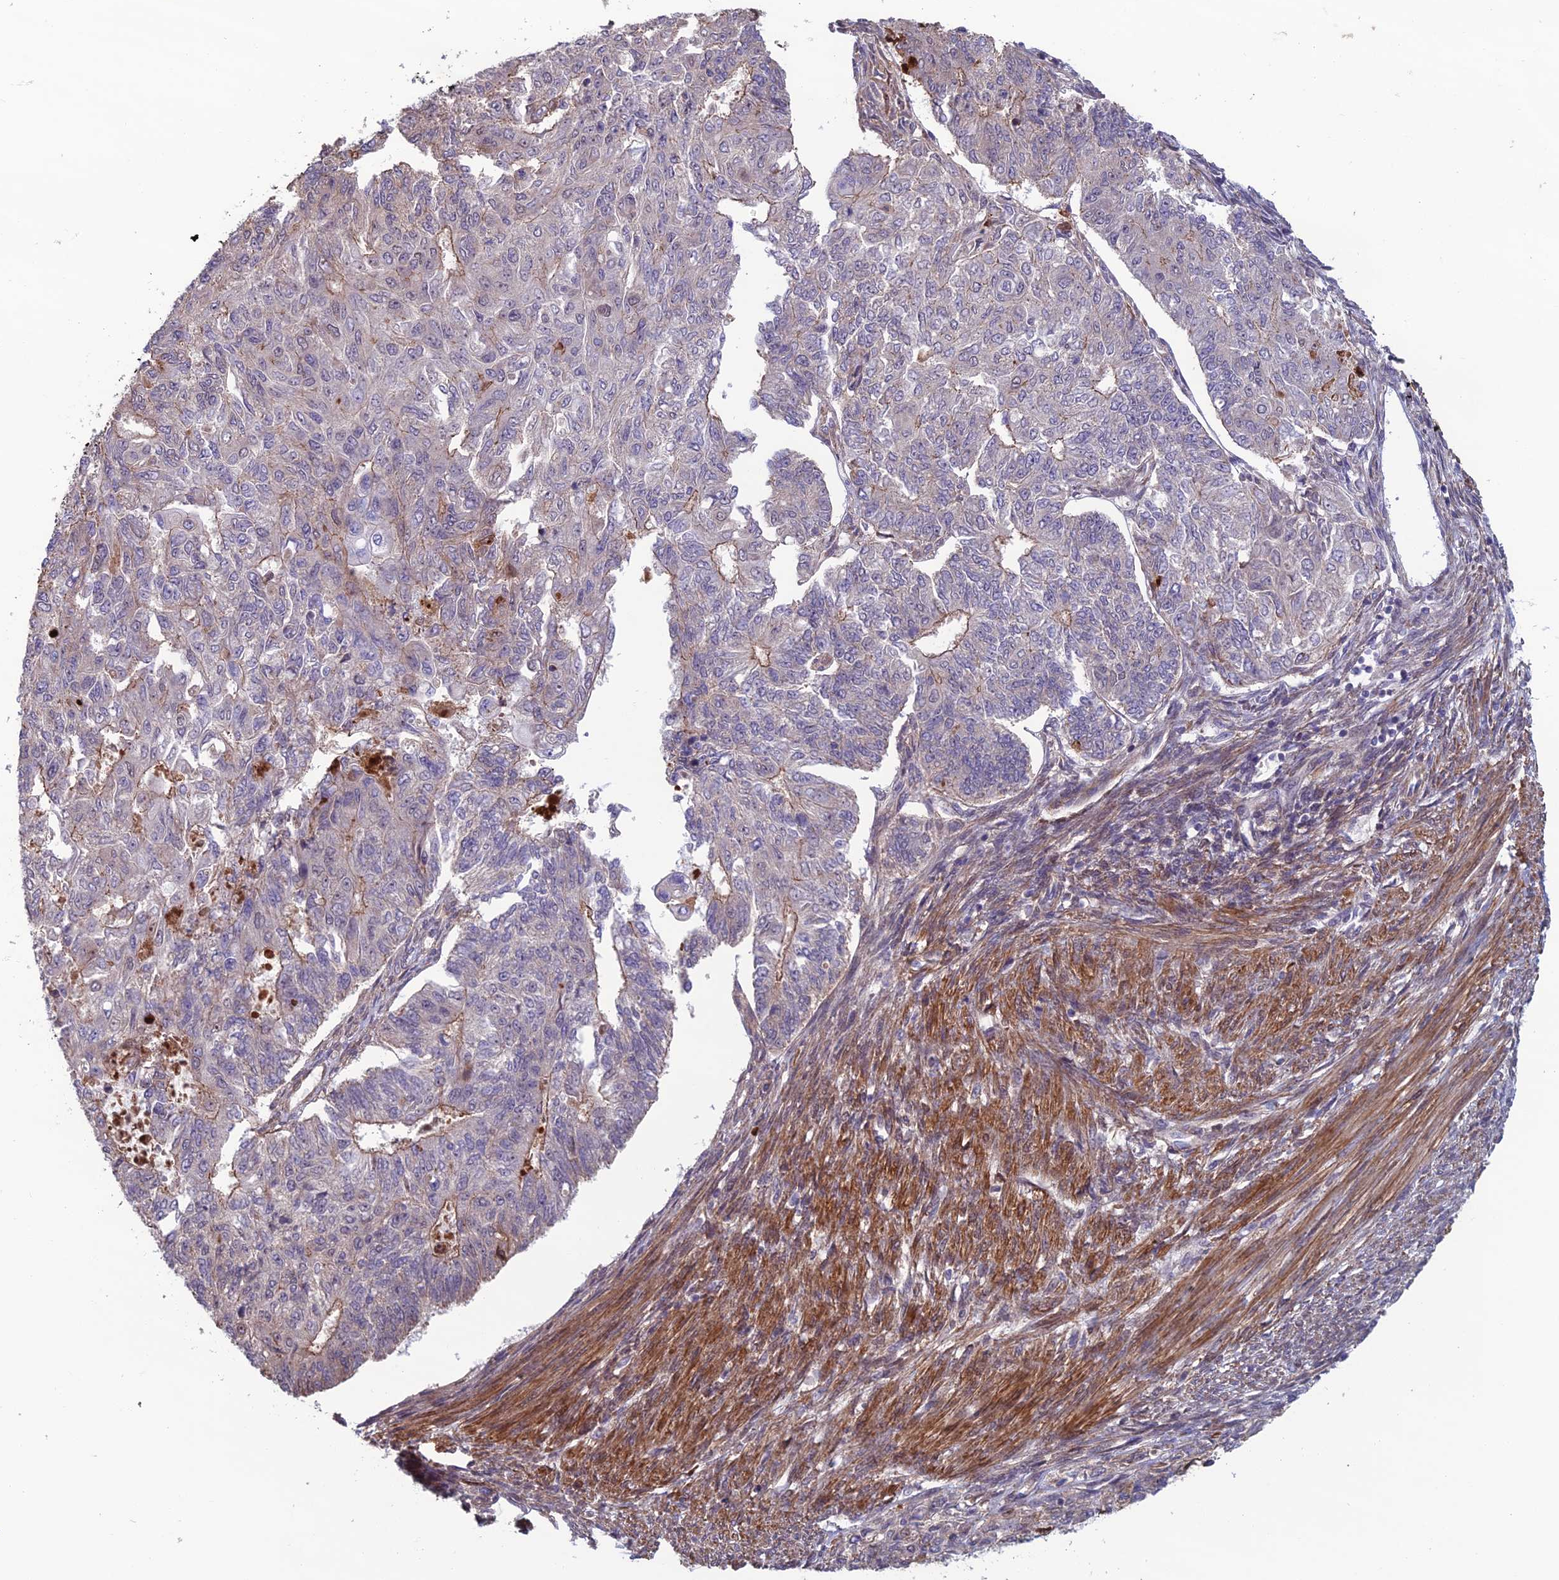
{"staining": {"intensity": "moderate", "quantity": "<25%", "location": "cytoplasmic/membranous"}, "tissue": "endometrial cancer", "cell_type": "Tumor cells", "image_type": "cancer", "snomed": [{"axis": "morphology", "description": "Adenocarcinoma, NOS"}, {"axis": "topography", "description": "Endometrium"}], "caption": "Protein staining displays moderate cytoplasmic/membranous expression in approximately <25% of tumor cells in endometrial cancer. (brown staining indicates protein expression, while blue staining denotes nuclei).", "gene": "CCDC183", "patient": {"sex": "female", "age": 32}}